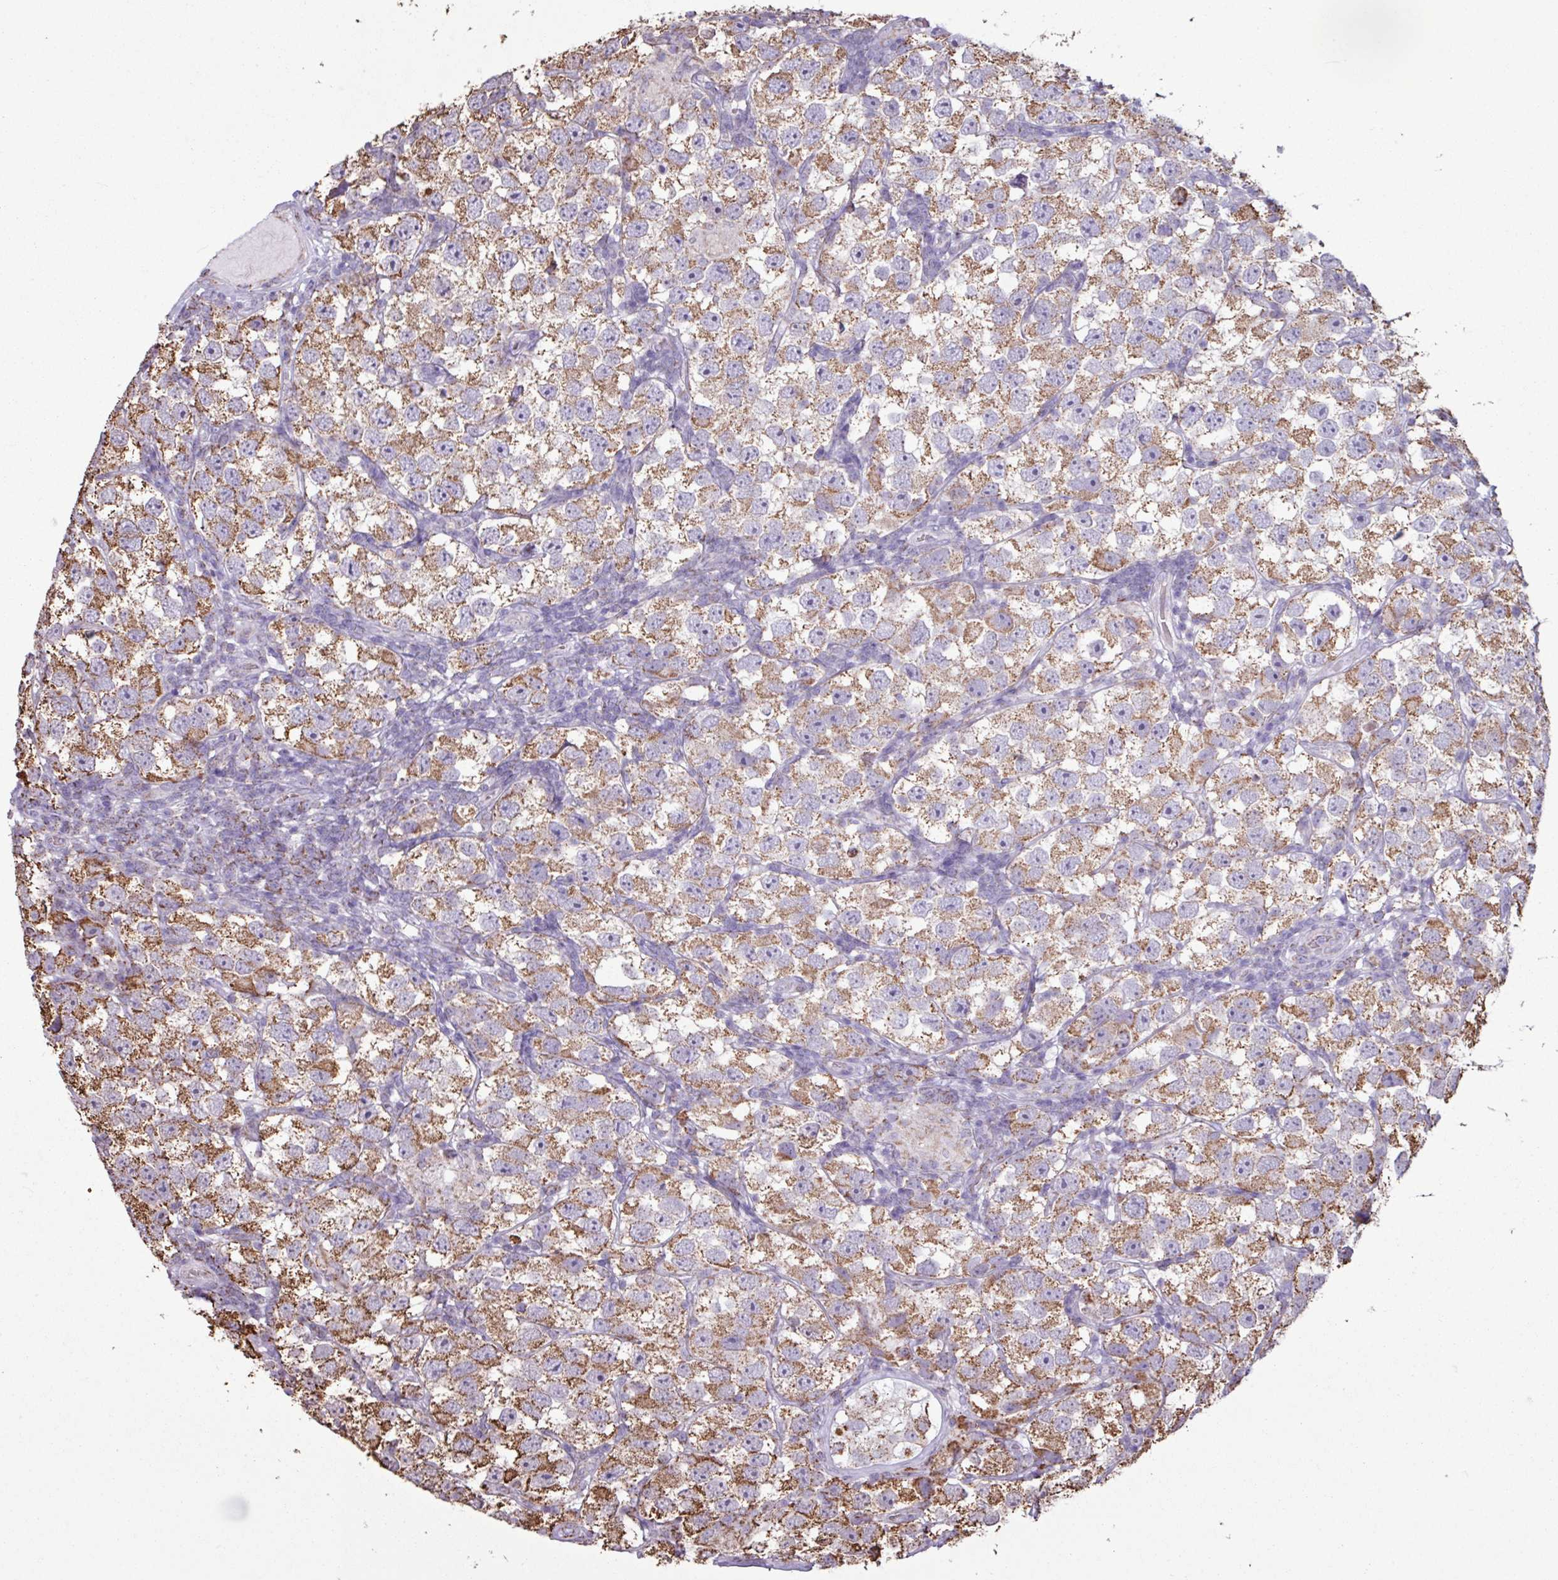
{"staining": {"intensity": "moderate", "quantity": ">75%", "location": "cytoplasmic/membranous"}, "tissue": "testis cancer", "cell_type": "Tumor cells", "image_type": "cancer", "snomed": [{"axis": "morphology", "description": "Seminoma, NOS"}, {"axis": "topography", "description": "Testis"}], "caption": "Moderate cytoplasmic/membranous positivity for a protein is appreciated in approximately >75% of tumor cells of seminoma (testis) using immunohistochemistry.", "gene": "ALG8", "patient": {"sex": "male", "age": 26}}